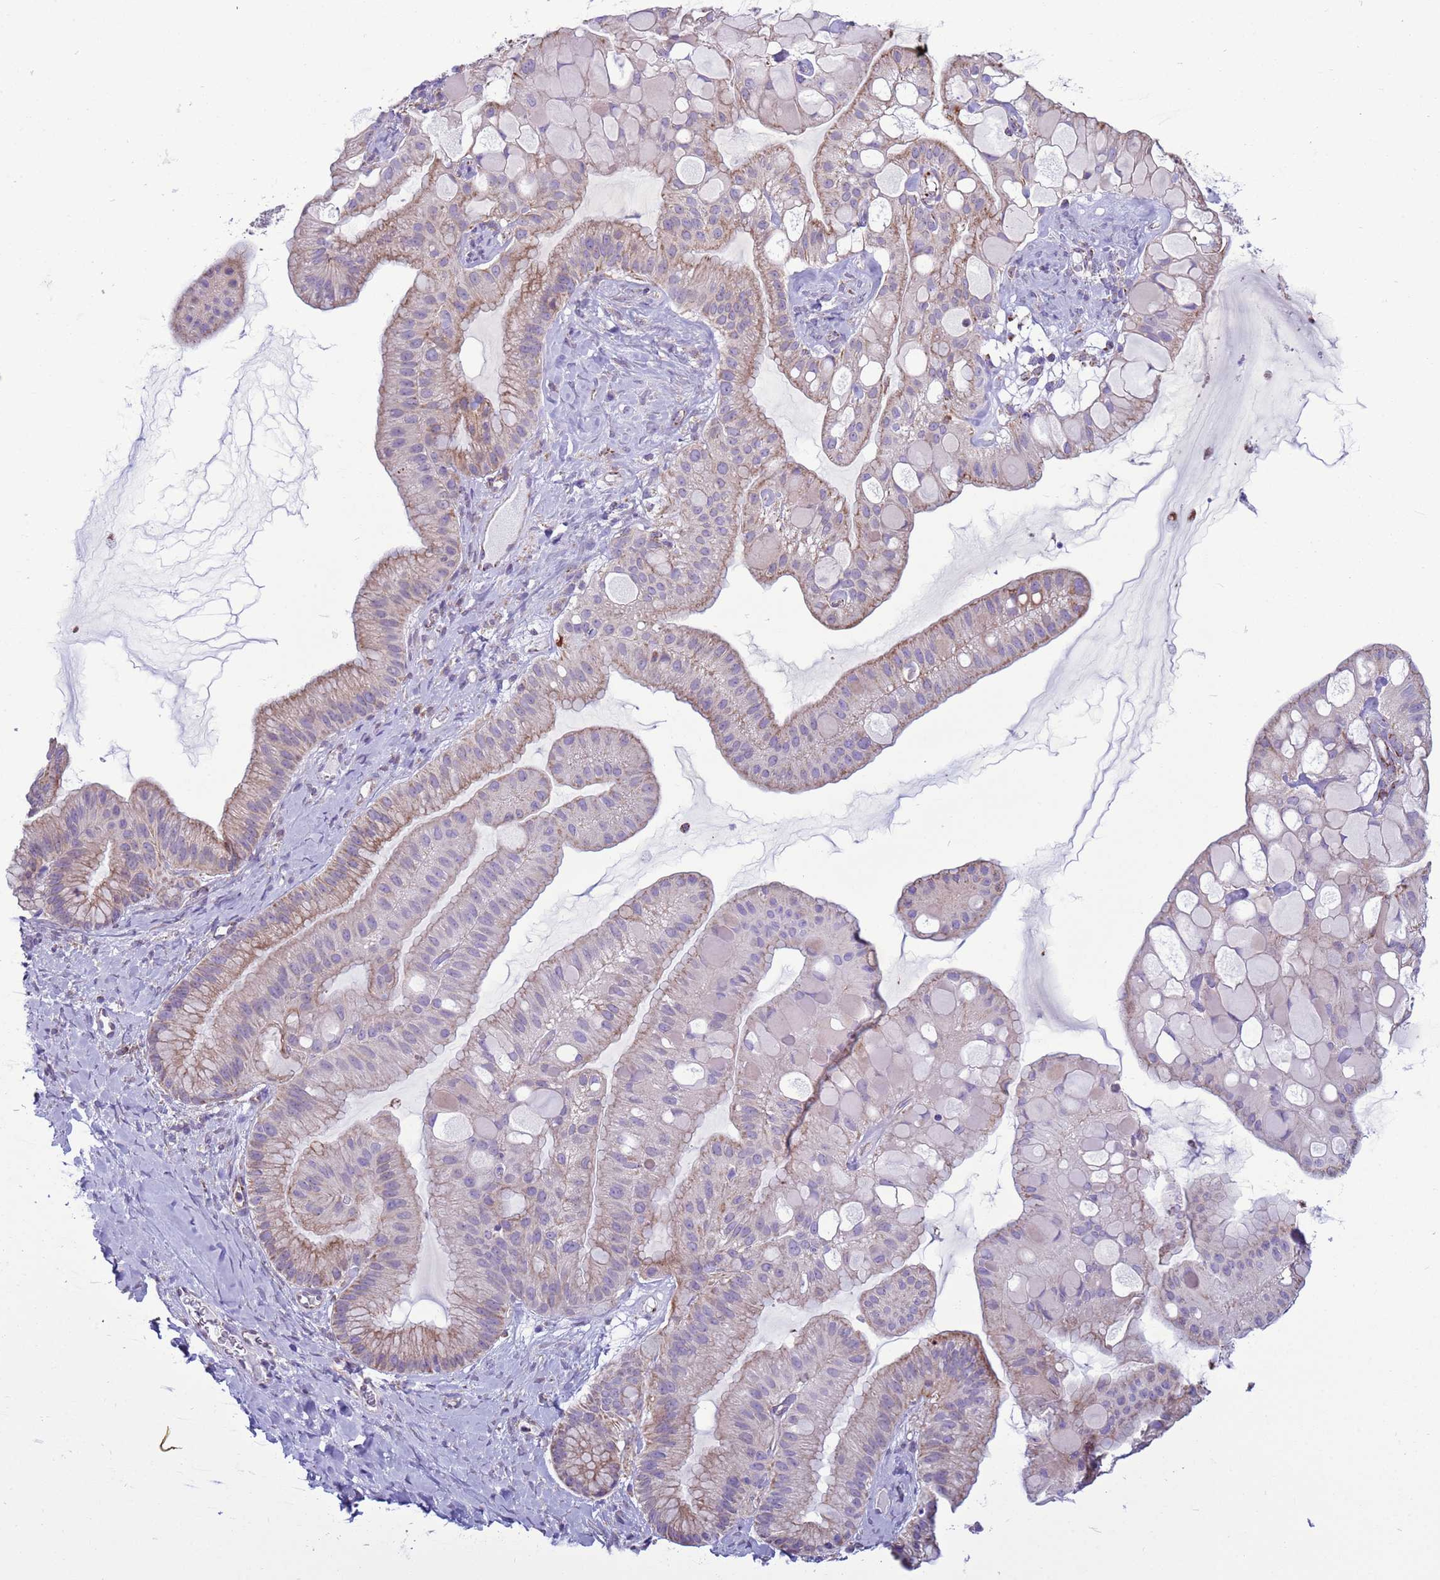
{"staining": {"intensity": "moderate", "quantity": "25%-75%", "location": "cytoplasmic/membranous"}, "tissue": "ovarian cancer", "cell_type": "Tumor cells", "image_type": "cancer", "snomed": [{"axis": "morphology", "description": "Cystadenocarcinoma, mucinous, NOS"}, {"axis": "topography", "description": "Ovary"}], "caption": "A brown stain shows moderate cytoplasmic/membranous positivity of a protein in mucinous cystadenocarcinoma (ovarian) tumor cells.", "gene": "NCALD", "patient": {"sex": "female", "age": 61}}